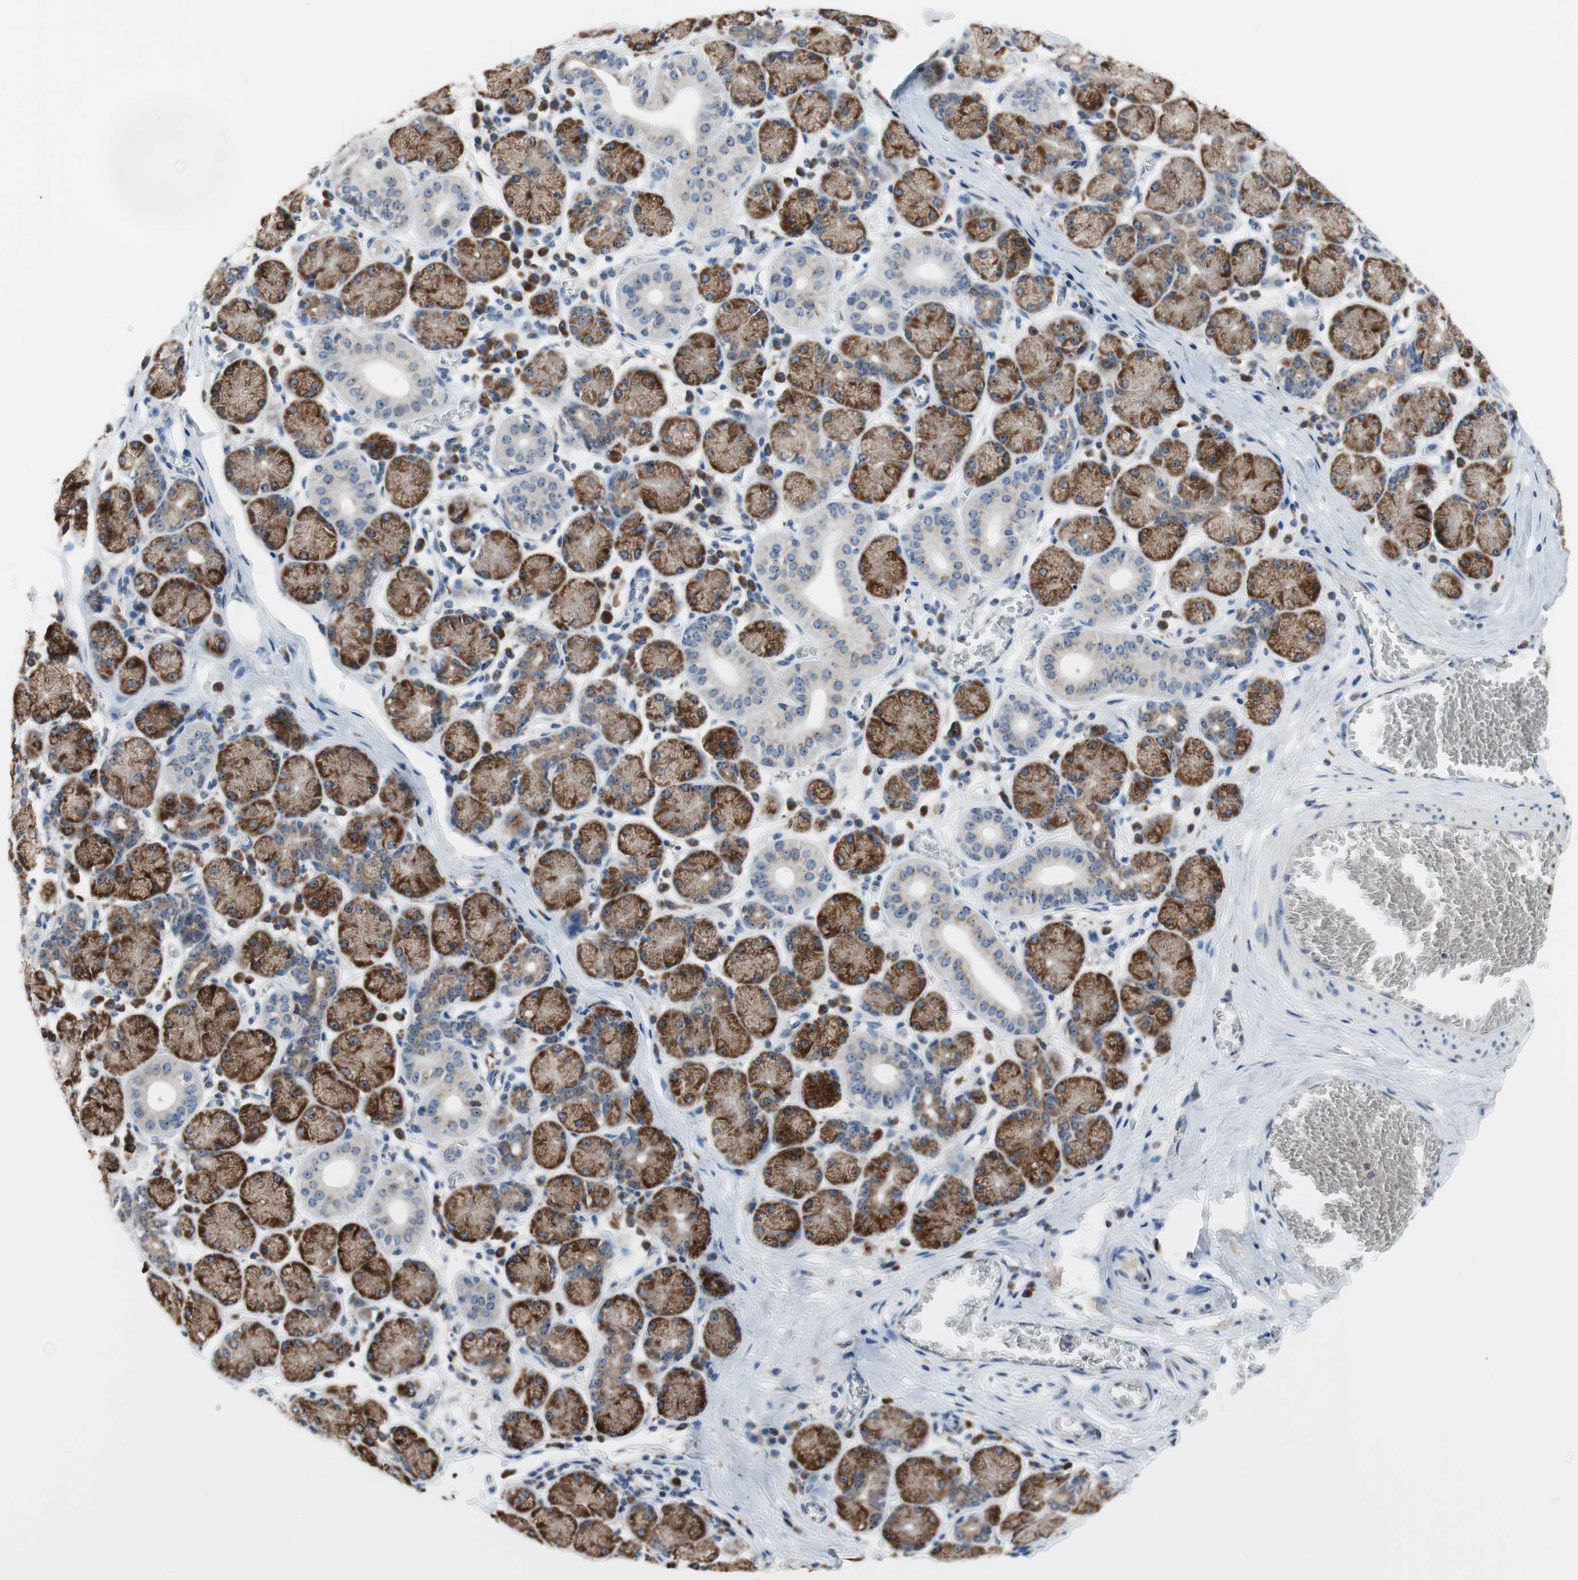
{"staining": {"intensity": "moderate", "quantity": ">75%", "location": "cytoplasmic/membranous"}, "tissue": "salivary gland", "cell_type": "Glandular cells", "image_type": "normal", "snomed": [{"axis": "morphology", "description": "Normal tissue, NOS"}, {"axis": "topography", "description": "Salivary gland"}], "caption": "Immunohistochemical staining of unremarkable human salivary gland exhibits medium levels of moderate cytoplasmic/membranous expression in approximately >75% of glandular cells. (DAB (3,3'-diaminobenzidine) IHC with brightfield microscopy, high magnification).", "gene": "TMED7", "patient": {"sex": "female", "age": 24}}